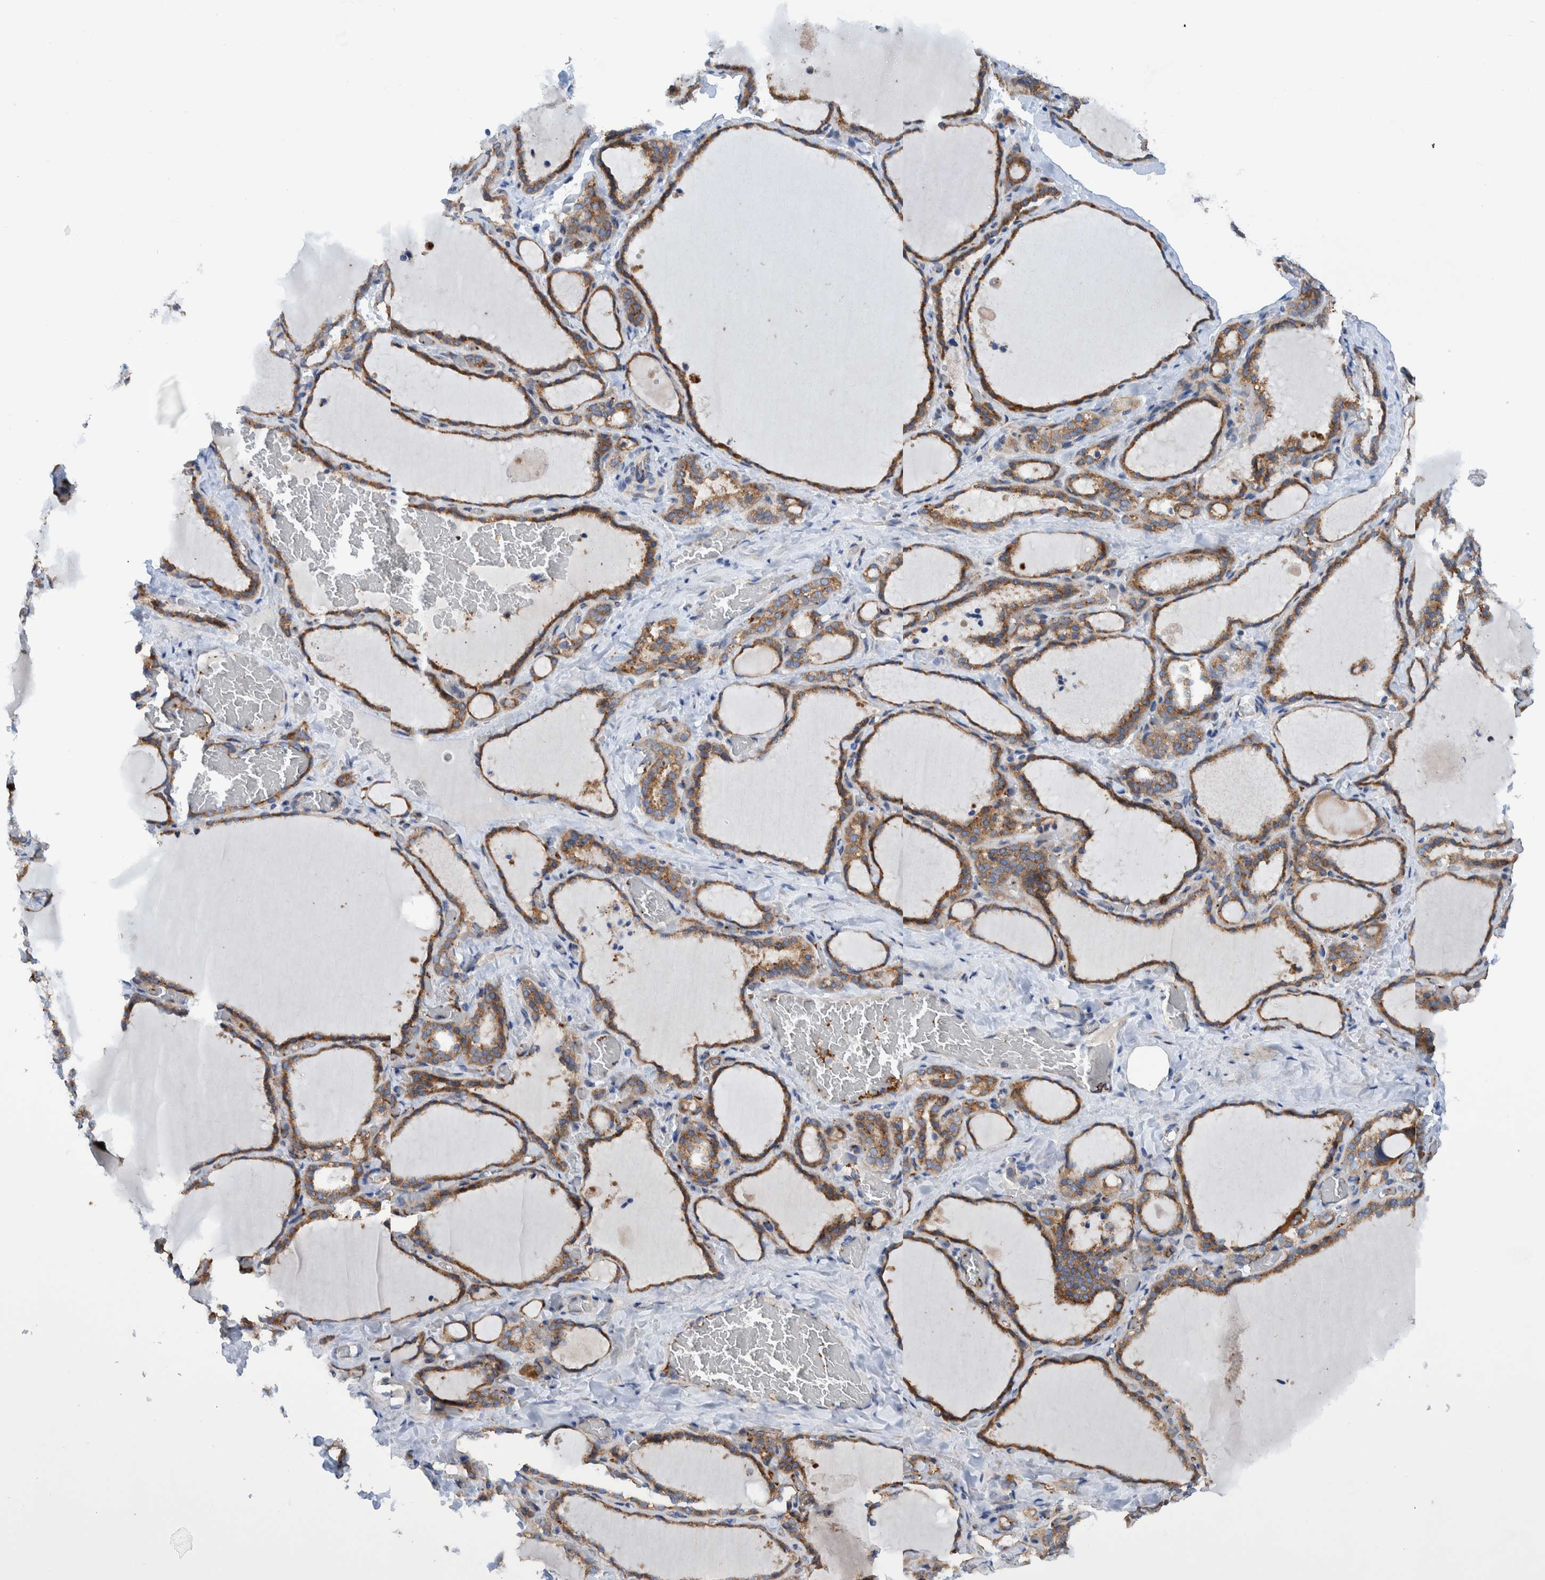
{"staining": {"intensity": "moderate", "quantity": ">75%", "location": "cytoplasmic/membranous"}, "tissue": "thyroid gland", "cell_type": "Glandular cells", "image_type": "normal", "snomed": [{"axis": "morphology", "description": "Normal tissue, NOS"}, {"axis": "topography", "description": "Thyroid gland"}], "caption": "This is a micrograph of IHC staining of normal thyroid gland, which shows moderate staining in the cytoplasmic/membranous of glandular cells.", "gene": "TRIM58", "patient": {"sex": "female", "age": 22}}